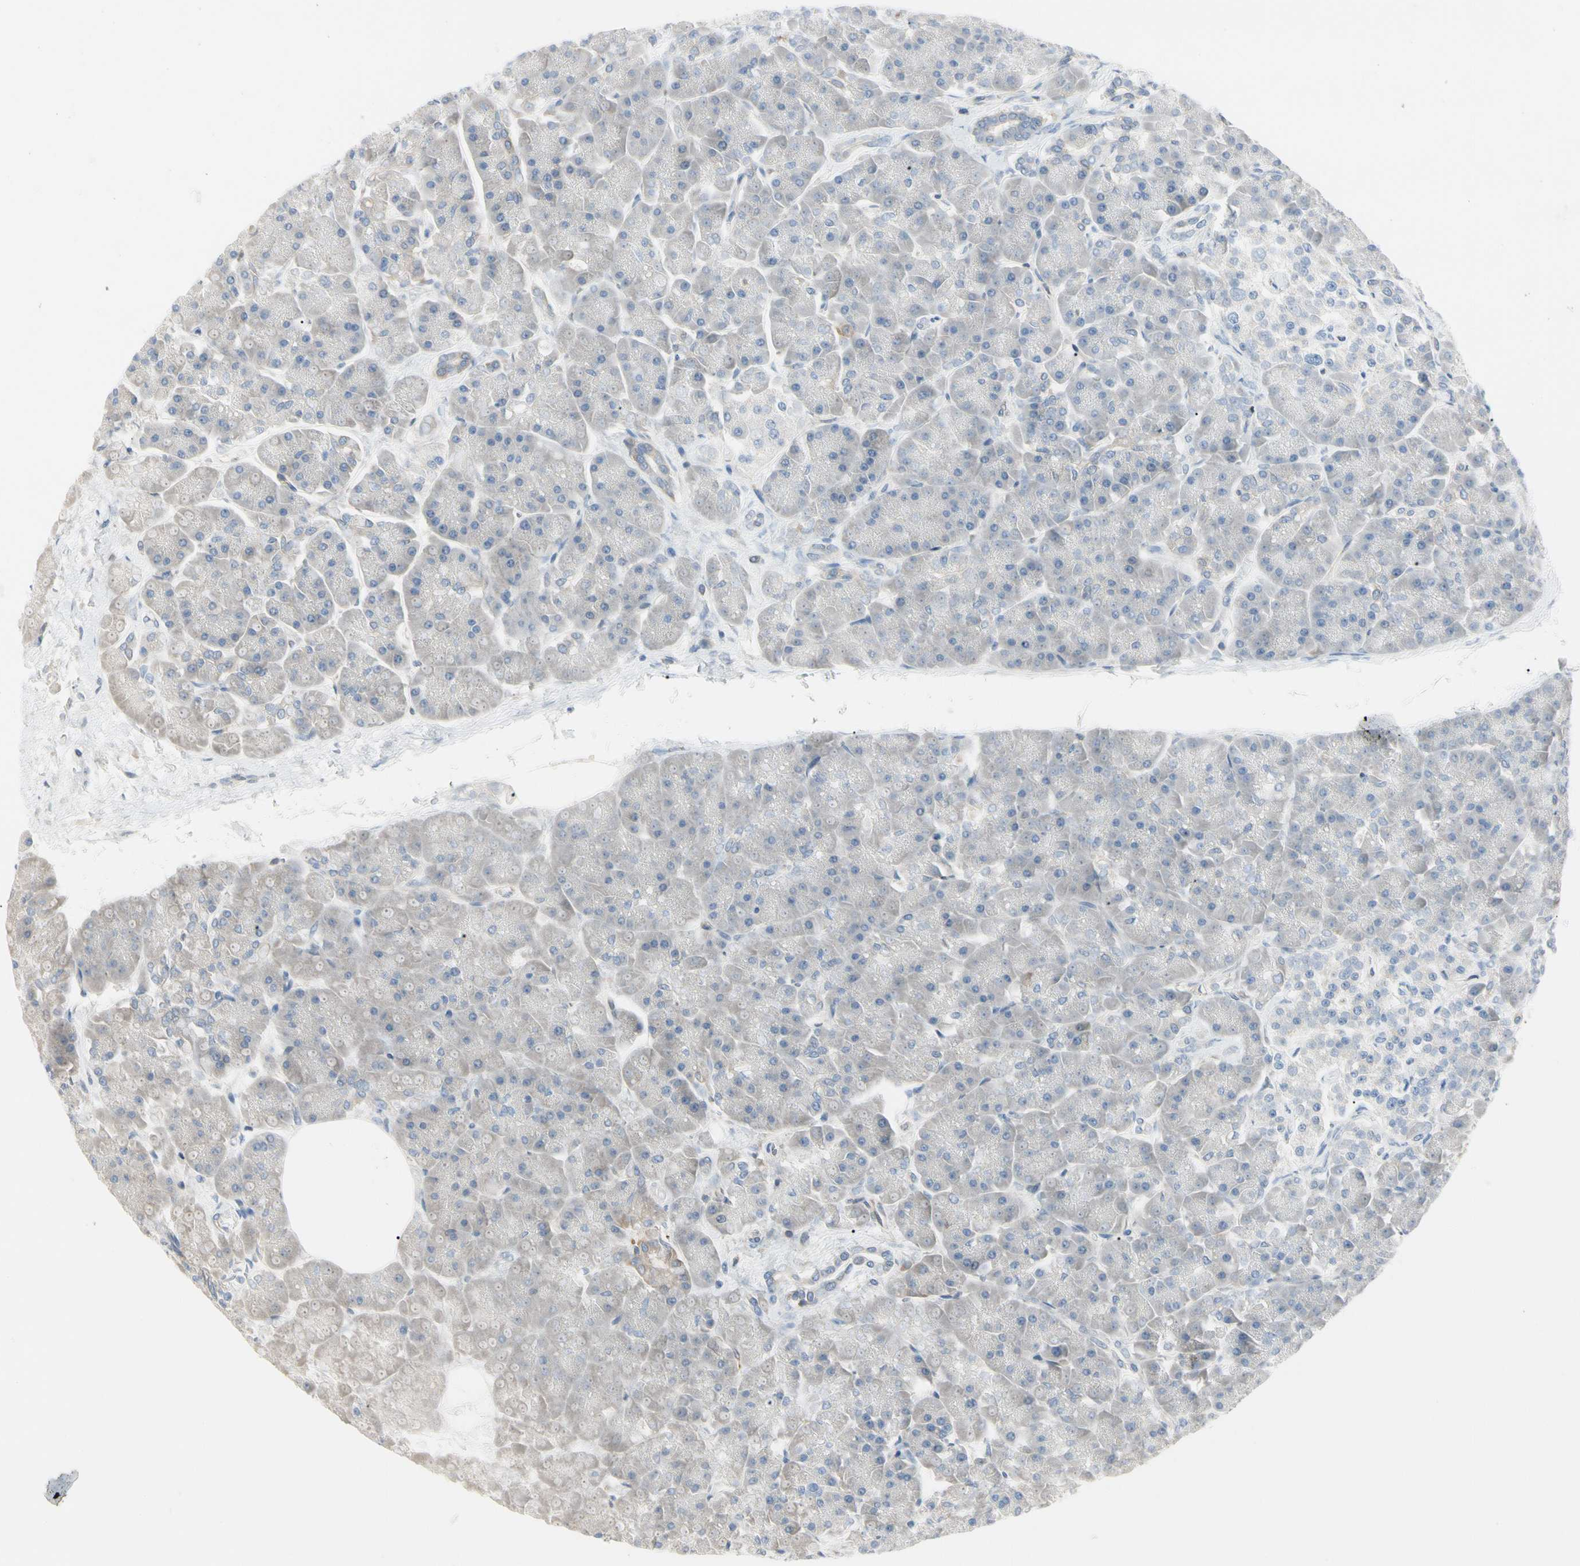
{"staining": {"intensity": "weak", "quantity": "<25%", "location": "cytoplasmic/membranous"}, "tissue": "pancreas", "cell_type": "Exocrine glandular cells", "image_type": "normal", "snomed": [{"axis": "morphology", "description": "Normal tissue, NOS"}, {"axis": "topography", "description": "Pancreas"}], "caption": "IHC image of benign pancreas stained for a protein (brown), which demonstrates no positivity in exocrine glandular cells.", "gene": "NFKB2", "patient": {"sex": "female", "age": 70}}